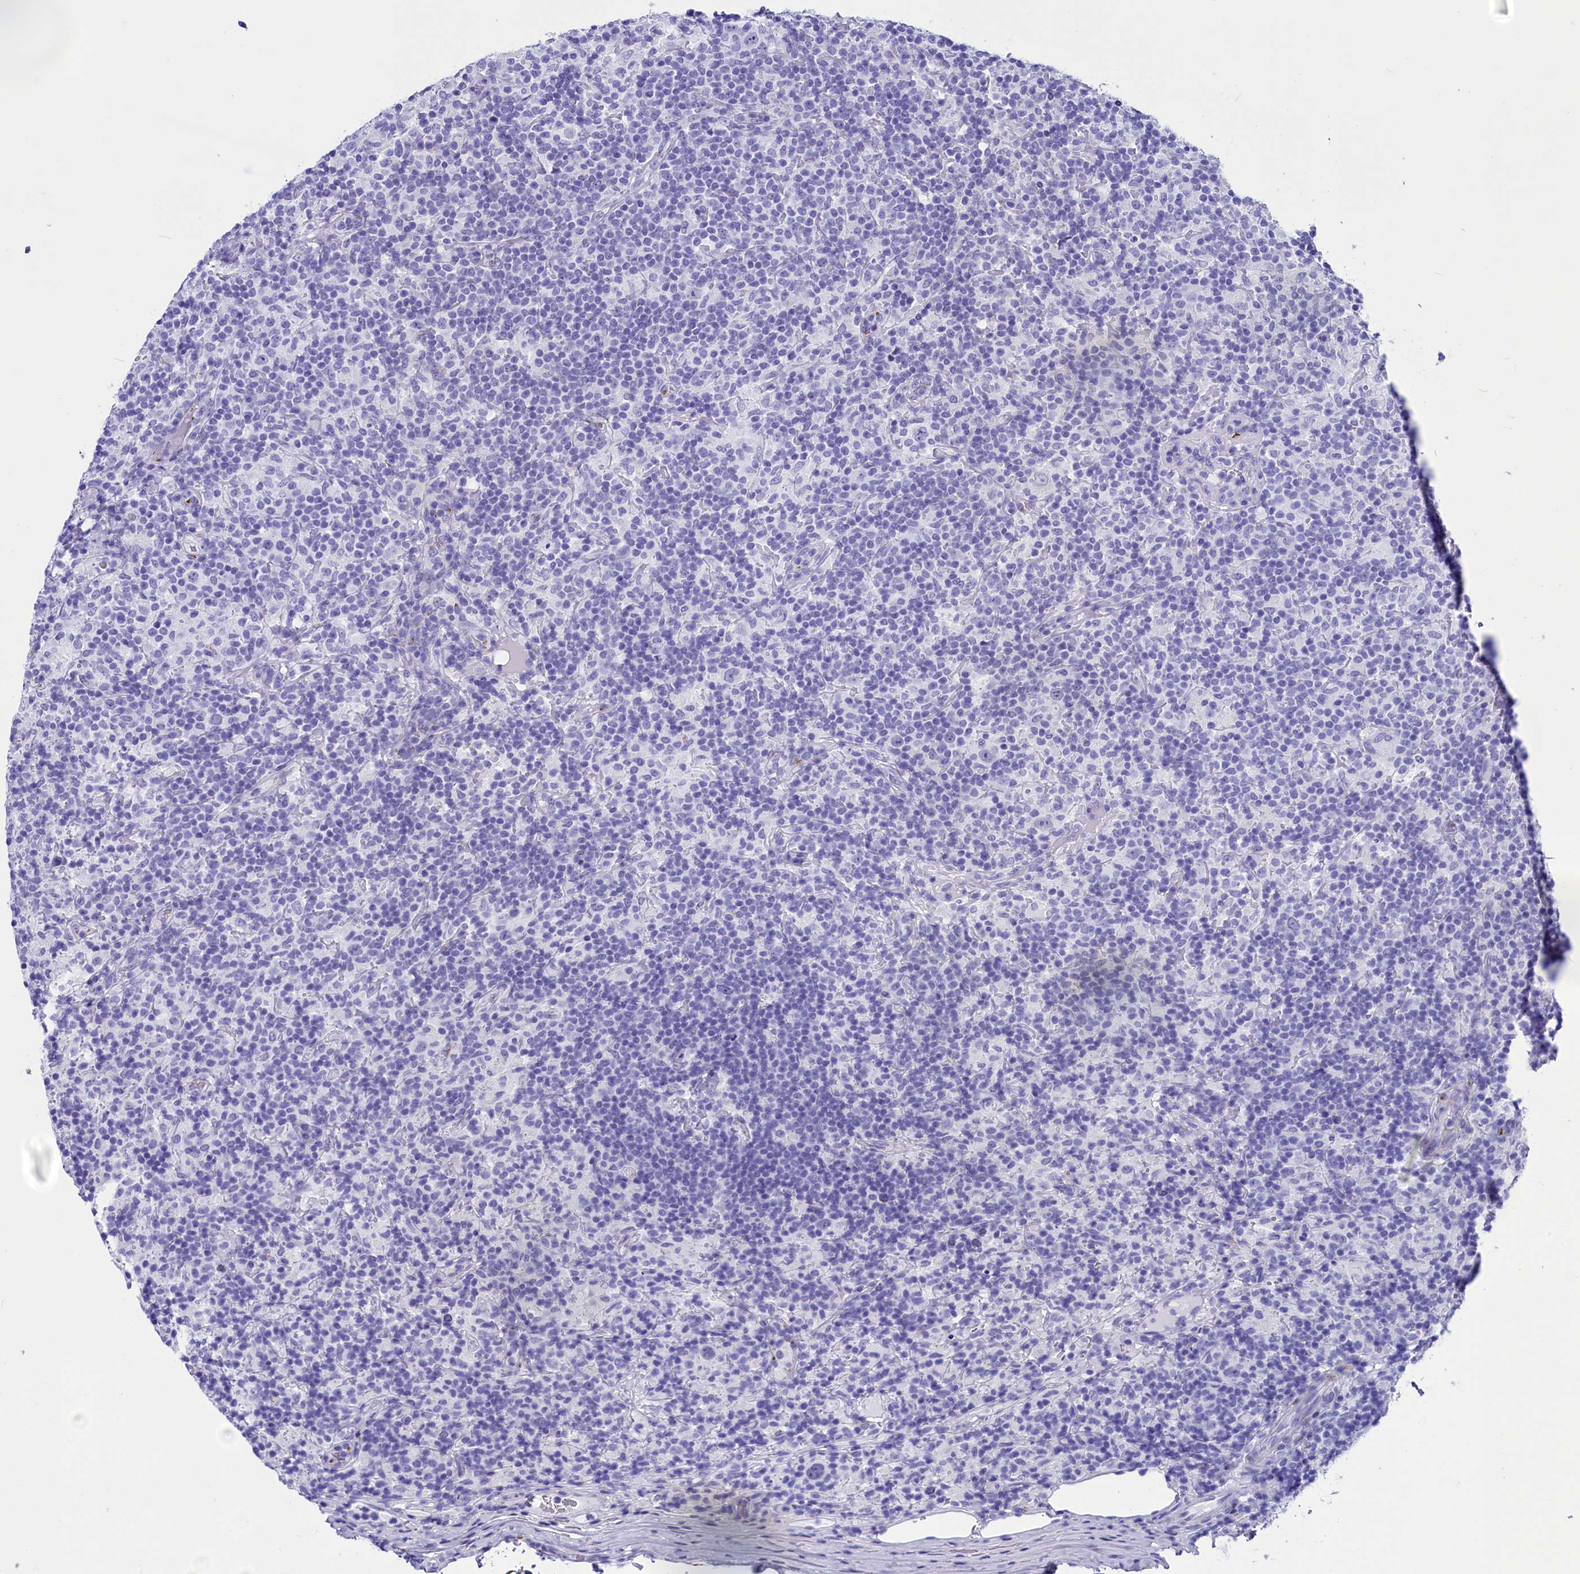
{"staining": {"intensity": "negative", "quantity": "none", "location": "none"}, "tissue": "lymphoma", "cell_type": "Tumor cells", "image_type": "cancer", "snomed": [{"axis": "morphology", "description": "Hodgkin's disease, NOS"}, {"axis": "topography", "description": "Lymph node"}], "caption": "DAB immunohistochemical staining of lymphoma reveals no significant staining in tumor cells.", "gene": "AP3B2", "patient": {"sex": "male", "age": 70}}